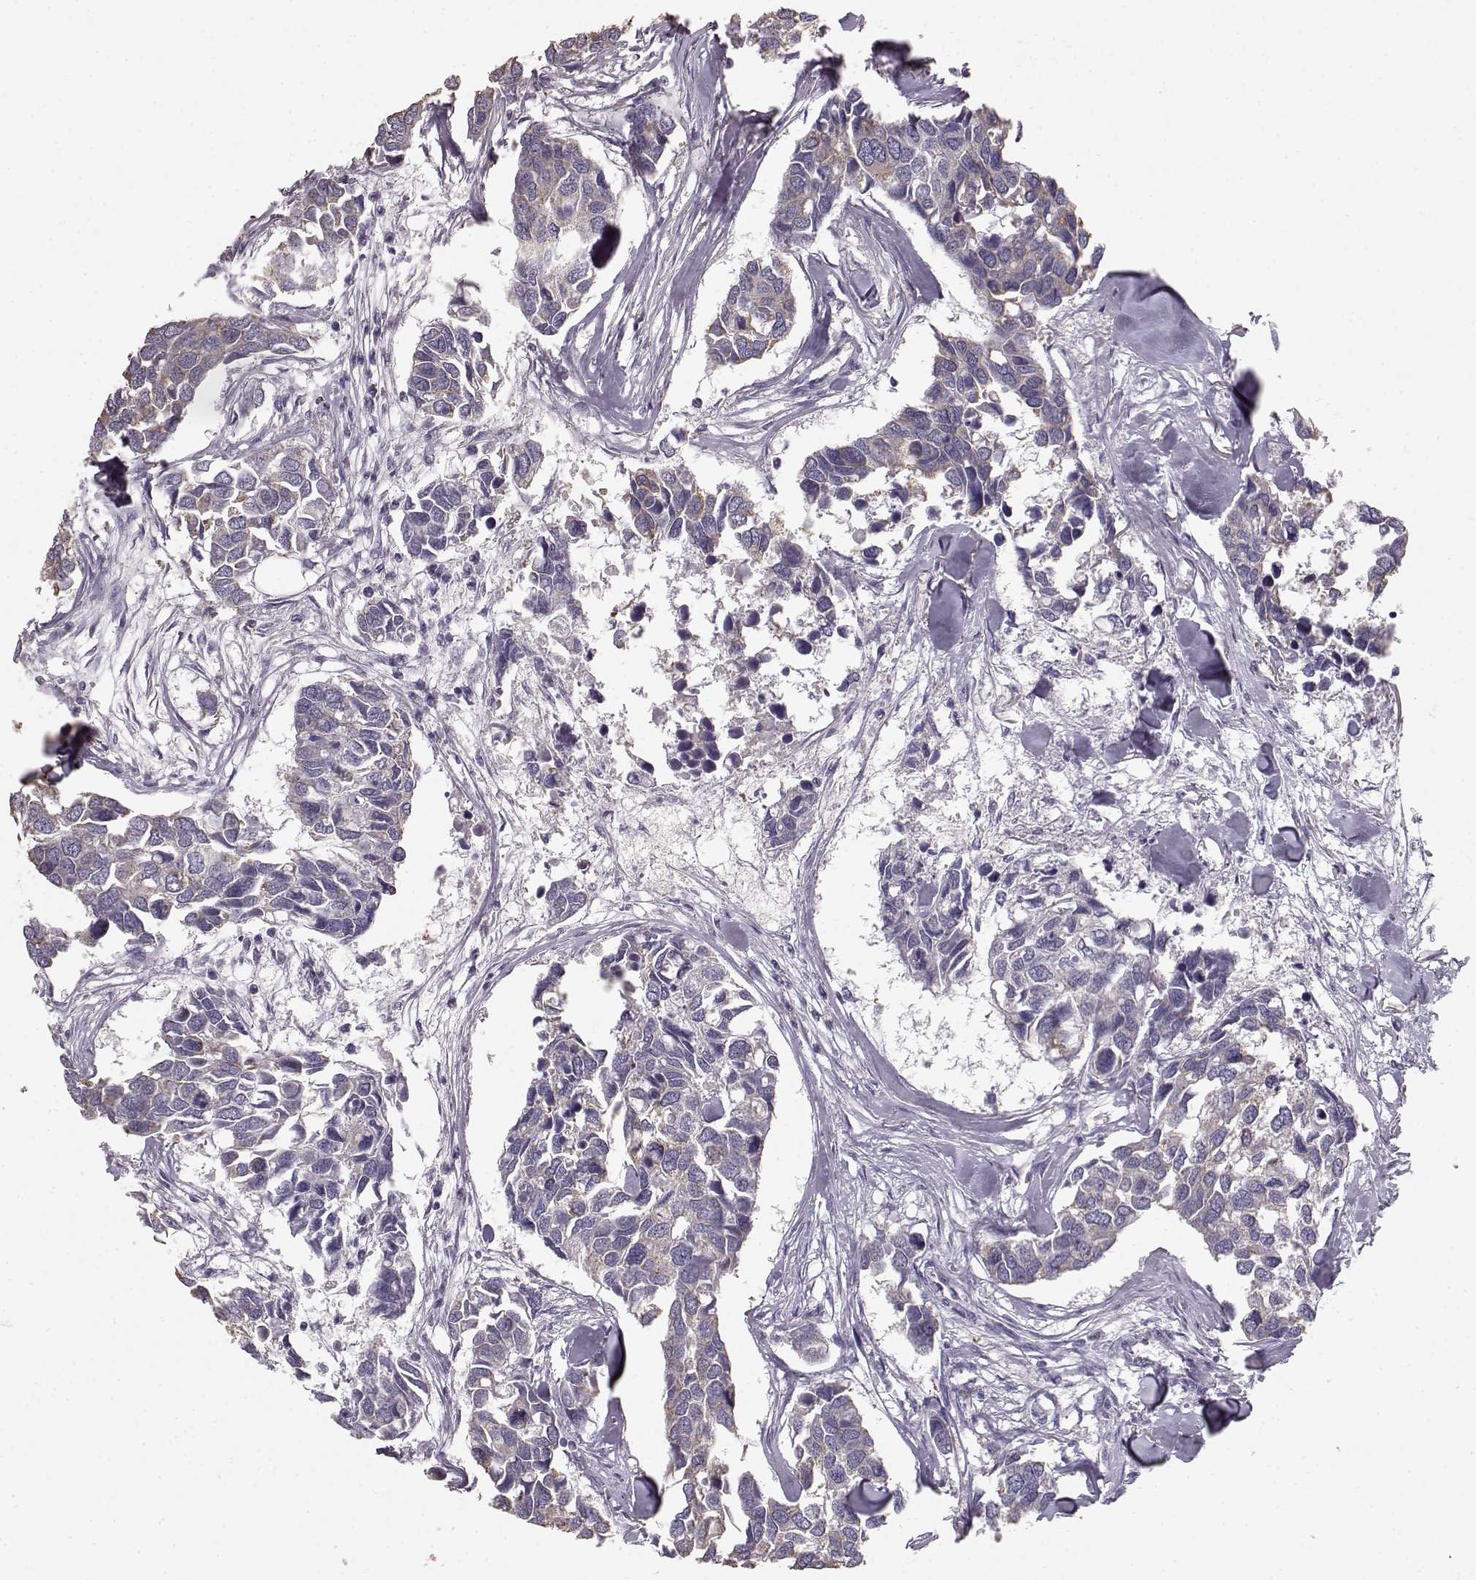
{"staining": {"intensity": "negative", "quantity": "none", "location": "none"}, "tissue": "breast cancer", "cell_type": "Tumor cells", "image_type": "cancer", "snomed": [{"axis": "morphology", "description": "Duct carcinoma"}, {"axis": "topography", "description": "Breast"}], "caption": "Tumor cells show no significant protein expression in breast cancer.", "gene": "GABRG3", "patient": {"sex": "female", "age": 83}}